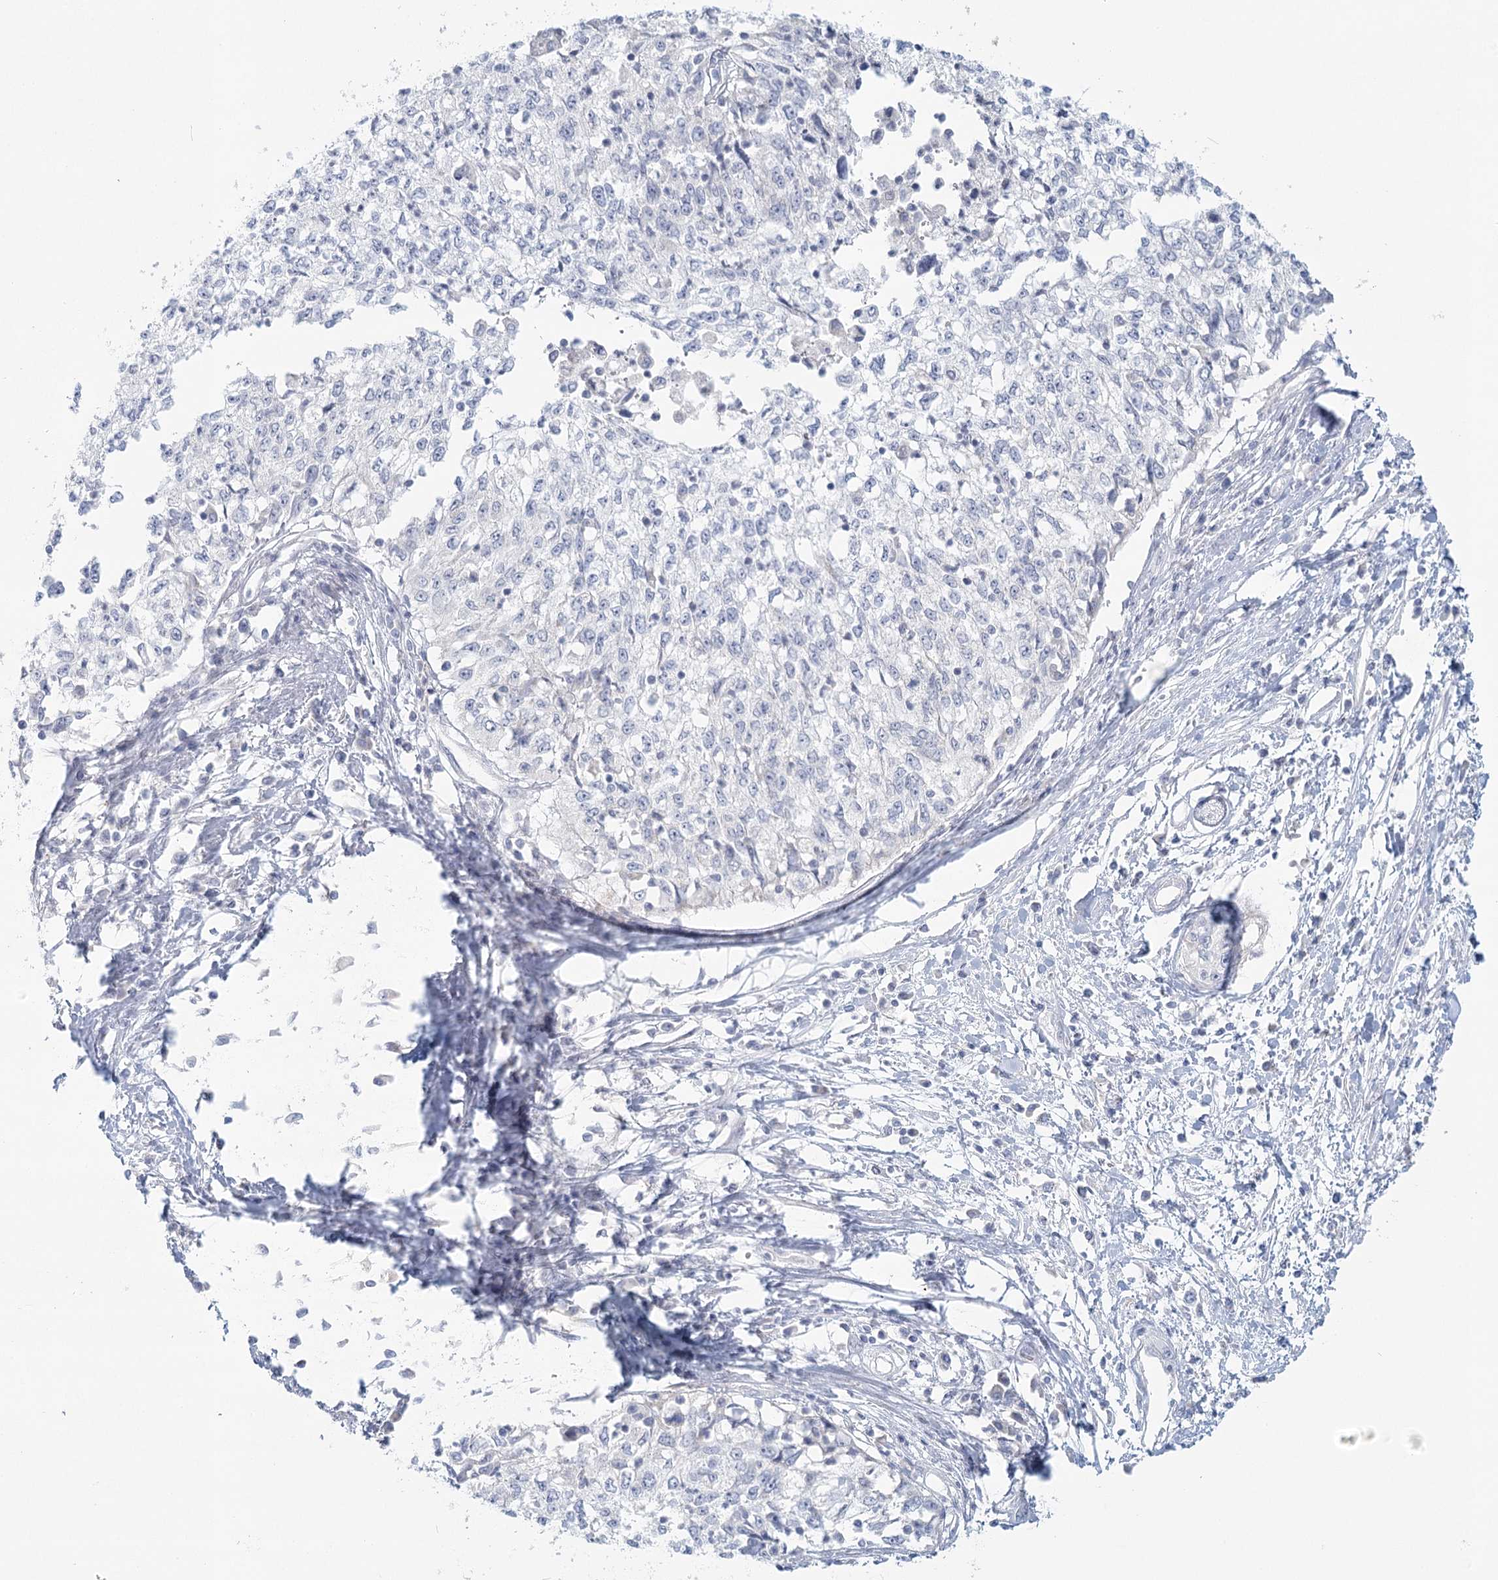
{"staining": {"intensity": "negative", "quantity": "none", "location": "none"}, "tissue": "cervical cancer", "cell_type": "Tumor cells", "image_type": "cancer", "snomed": [{"axis": "morphology", "description": "Squamous cell carcinoma, NOS"}, {"axis": "topography", "description": "Cervix"}], "caption": "Micrograph shows no protein positivity in tumor cells of cervical squamous cell carcinoma tissue.", "gene": "BPHL", "patient": {"sex": "female", "age": 57}}